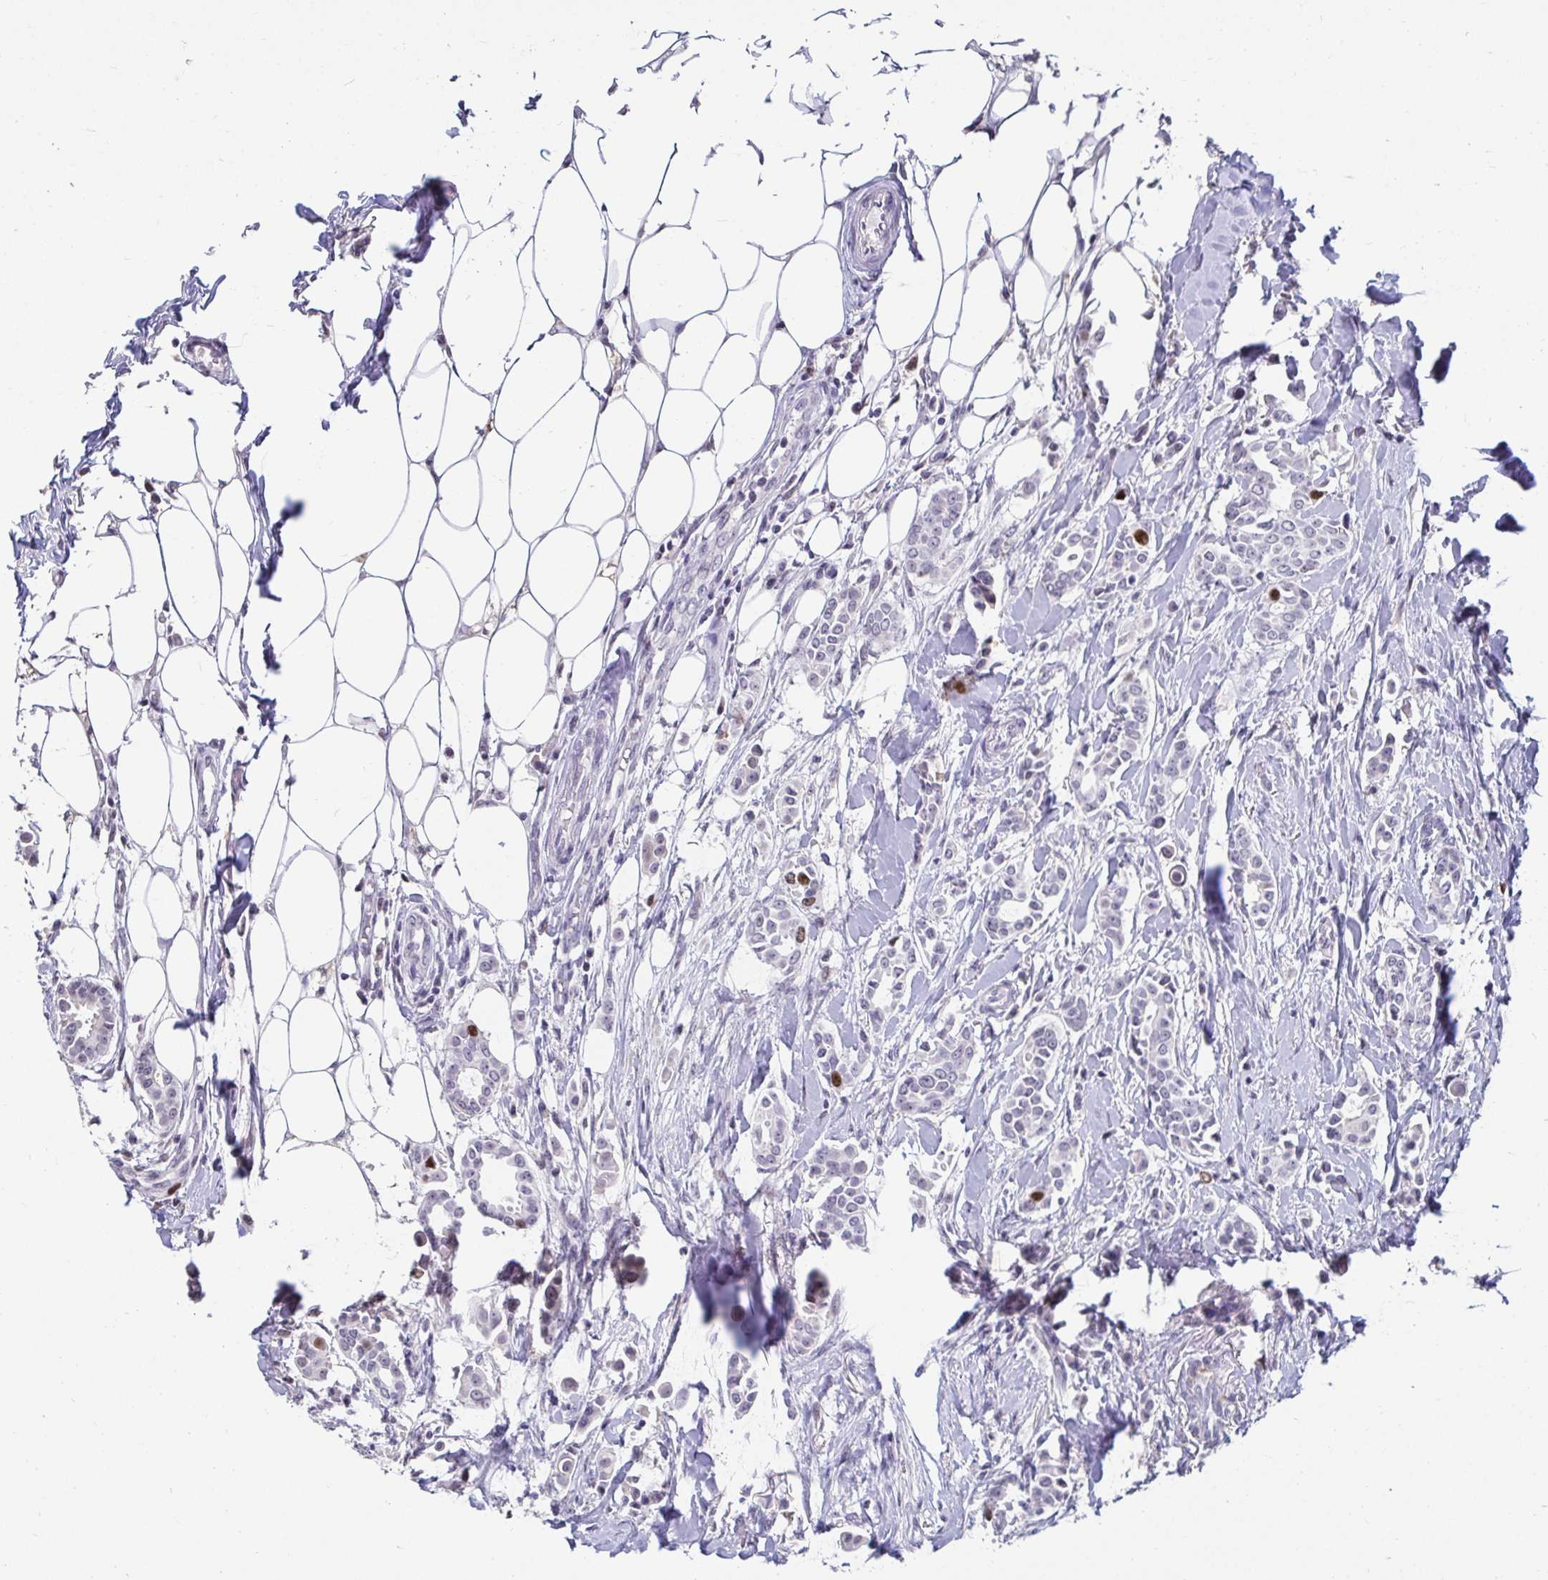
{"staining": {"intensity": "moderate", "quantity": "<25%", "location": "nuclear"}, "tissue": "breast cancer", "cell_type": "Tumor cells", "image_type": "cancer", "snomed": [{"axis": "morphology", "description": "Duct carcinoma"}, {"axis": "topography", "description": "Breast"}], "caption": "A micrograph showing moderate nuclear staining in approximately <25% of tumor cells in breast infiltrating ductal carcinoma, as visualized by brown immunohistochemical staining.", "gene": "ANLN", "patient": {"sex": "female", "age": 64}}